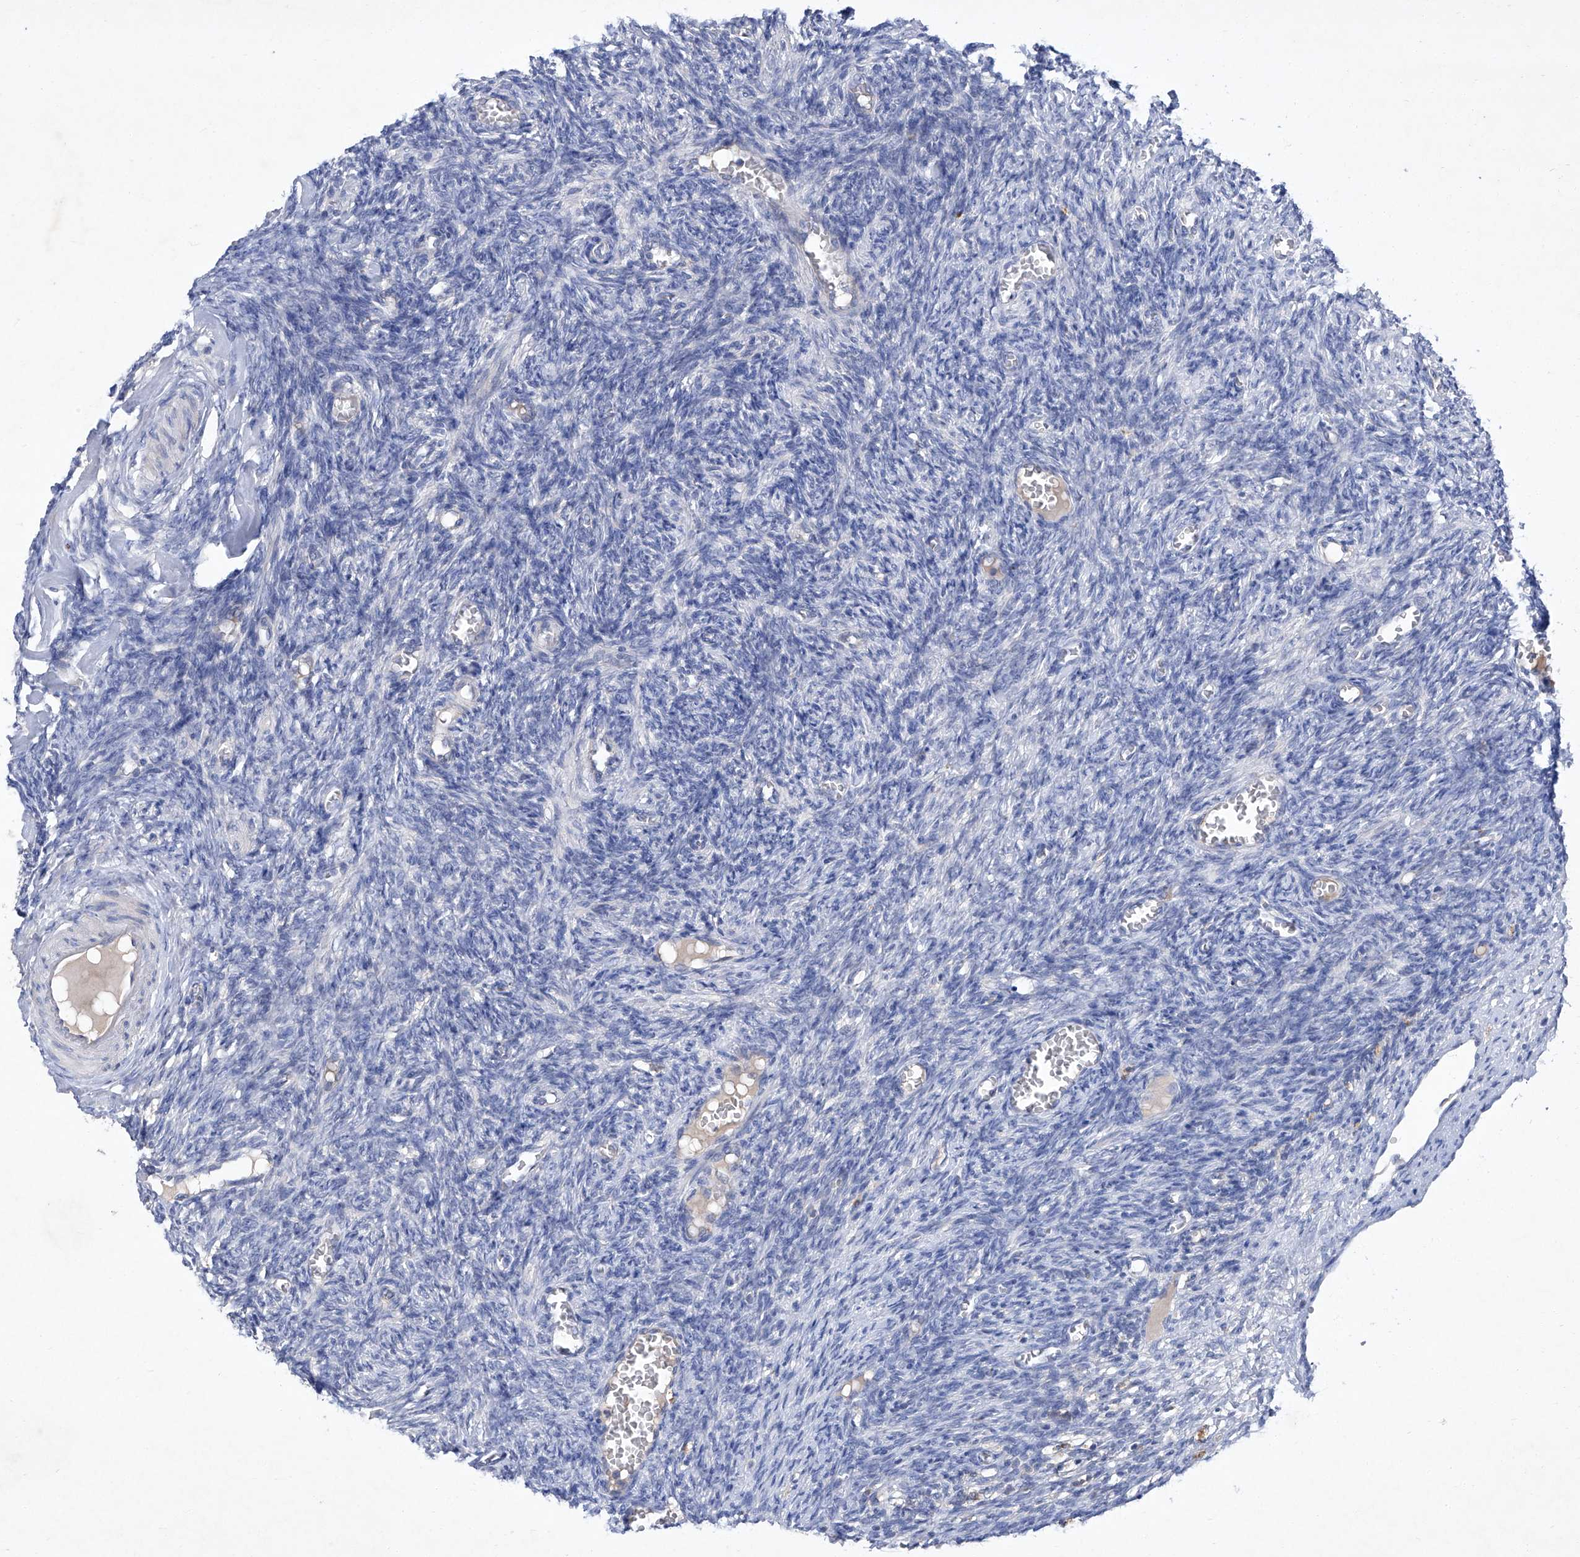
{"staining": {"intensity": "negative", "quantity": "none", "location": "none"}, "tissue": "ovary", "cell_type": "Follicle cells", "image_type": "normal", "snomed": [{"axis": "morphology", "description": "Normal tissue, NOS"}, {"axis": "topography", "description": "Ovary"}], "caption": "Ovary was stained to show a protein in brown. There is no significant positivity in follicle cells. The staining is performed using DAB (3,3'-diaminobenzidine) brown chromogen with nuclei counter-stained in using hematoxylin.", "gene": "SBK2", "patient": {"sex": "female", "age": 27}}